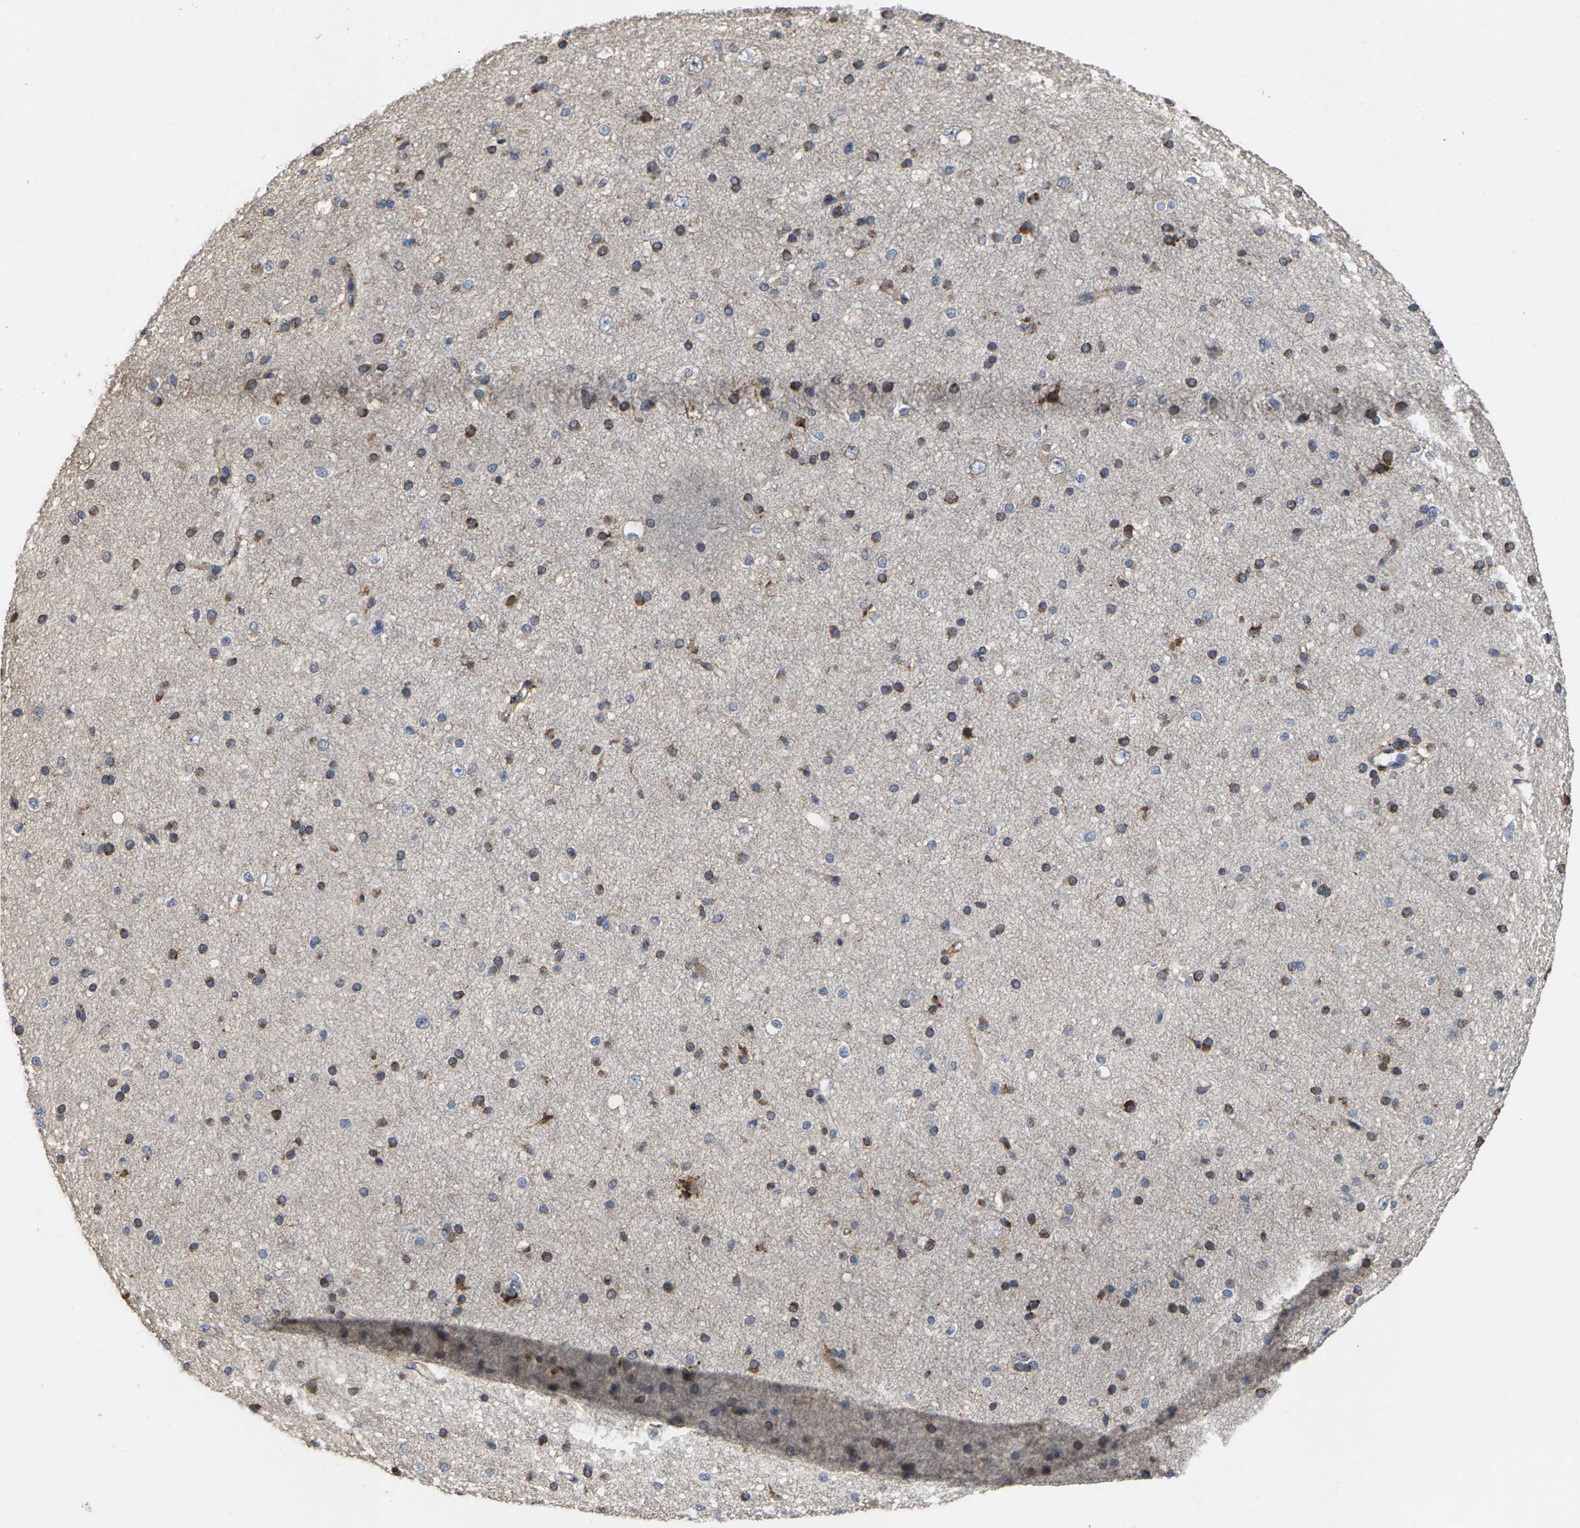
{"staining": {"intensity": "weak", "quantity": ">75%", "location": "cytoplasmic/membranous"}, "tissue": "cerebral cortex", "cell_type": "Endothelial cells", "image_type": "normal", "snomed": [{"axis": "morphology", "description": "Normal tissue, NOS"}, {"axis": "morphology", "description": "Developmental malformation"}, {"axis": "topography", "description": "Cerebral cortex"}], "caption": "This is an image of IHC staining of normal cerebral cortex, which shows weak positivity in the cytoplasmic/membranous of endothelial cells.", "gene": "FGD3", "patient": {"sex": "female", "age": 30}}